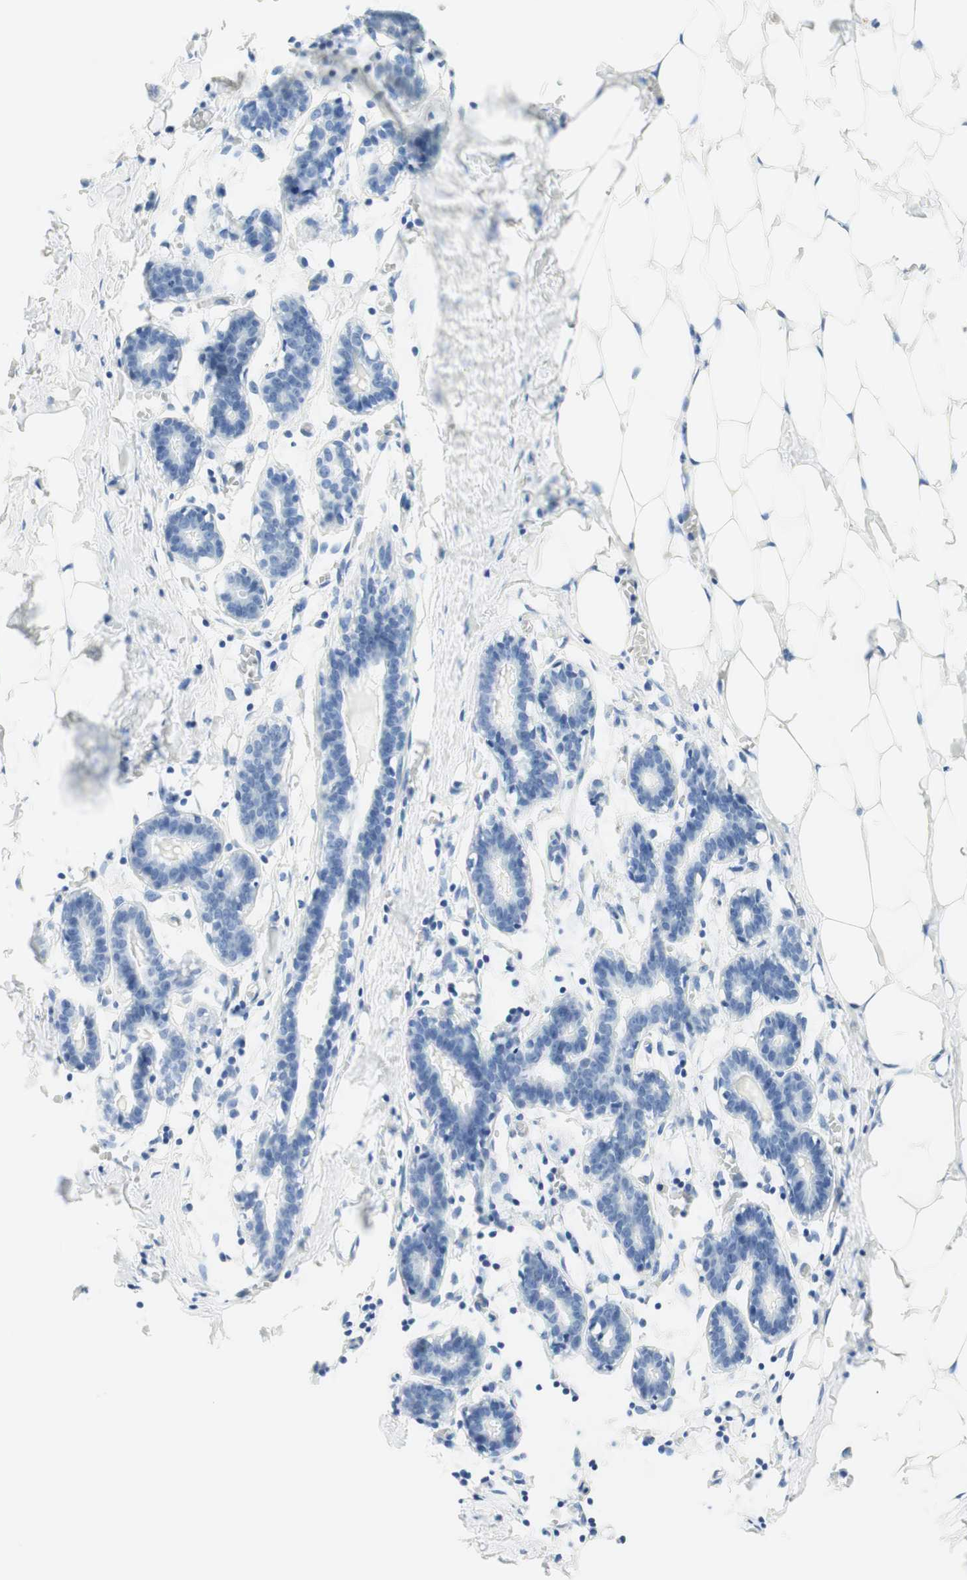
{"staining": {"intensity": "negative", "quantity": "none", "location": "none"}, "tissue": "breast", "cell_type": "Adipocytes", "image_type": "normal", "snomed": [{"axis": "morphology", "description": "Normal tissue, NOS"}, {"axis": "topography", "description": "Breast"}], "caption": "A high-resolution photomicrograph shows immunohistochemistry staining of benign breast, which displays no significant staining in adipocytes.", "gene": "TPO", "patient": {"sex": "female", "age": 27}}